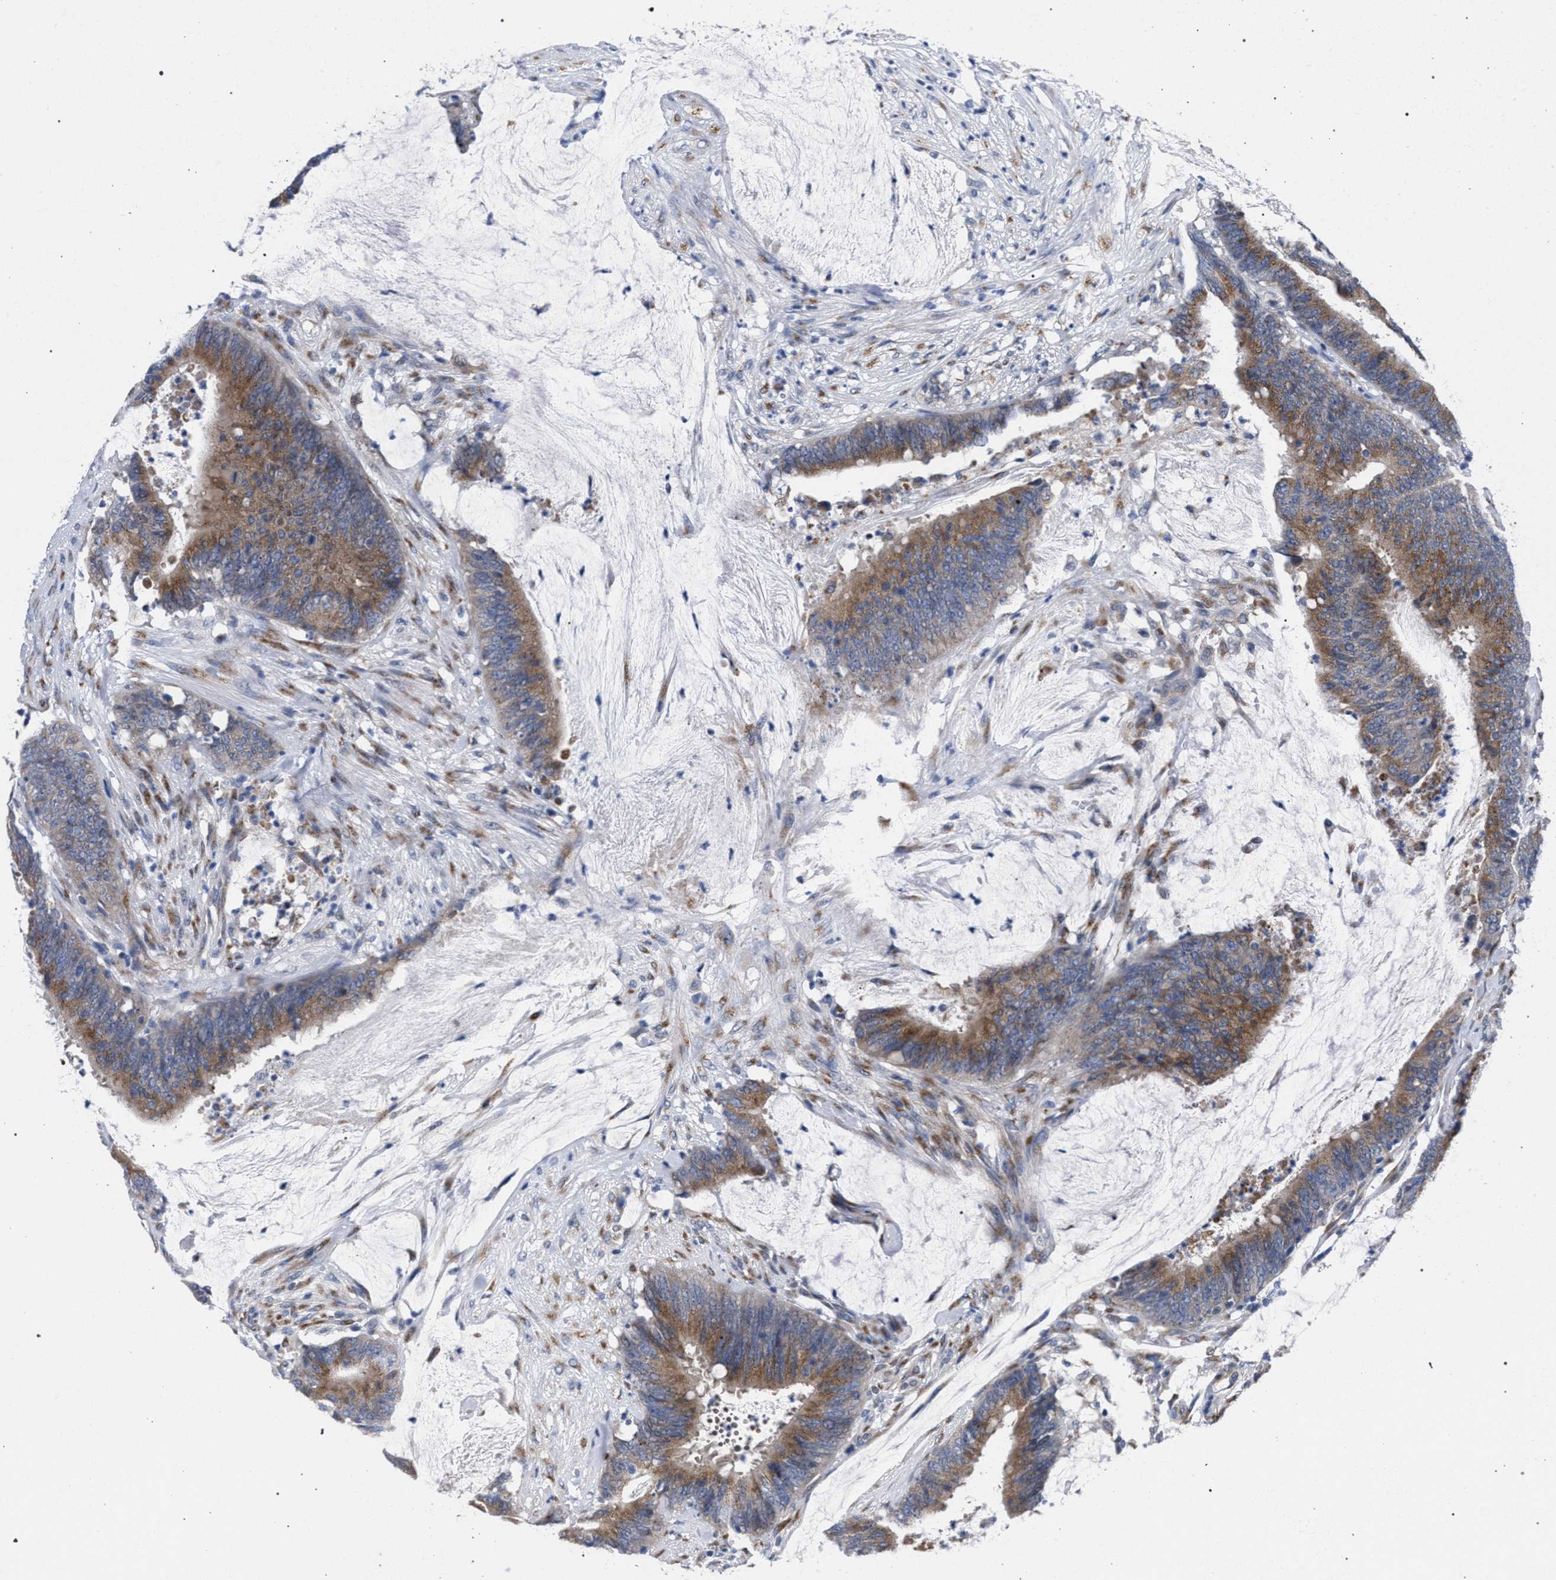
{"staining": {"intensity": "moderate", "quantity": ">75%", "location": "cytoplasmic/membranous"}, "tissue": "colorectal cancer", "cell_type": "Tumor cells", "image_type": "cancer", "snomed": [{"axis": "morphology", "description": "Adenocarcinoma, NOS"}, {"axis": "topography", "description": "Rectum"}], "caption": "A brown stain highlights moderate cytoplasmic/membranous staining of a protein in human adenocarcinoma (colorectal) tumor cells. (brown staining indicates protein expression, while blue staining denotes nuclei).", "gene": "GOLGA2", "patient": {"sex": "female", "age": 66}}